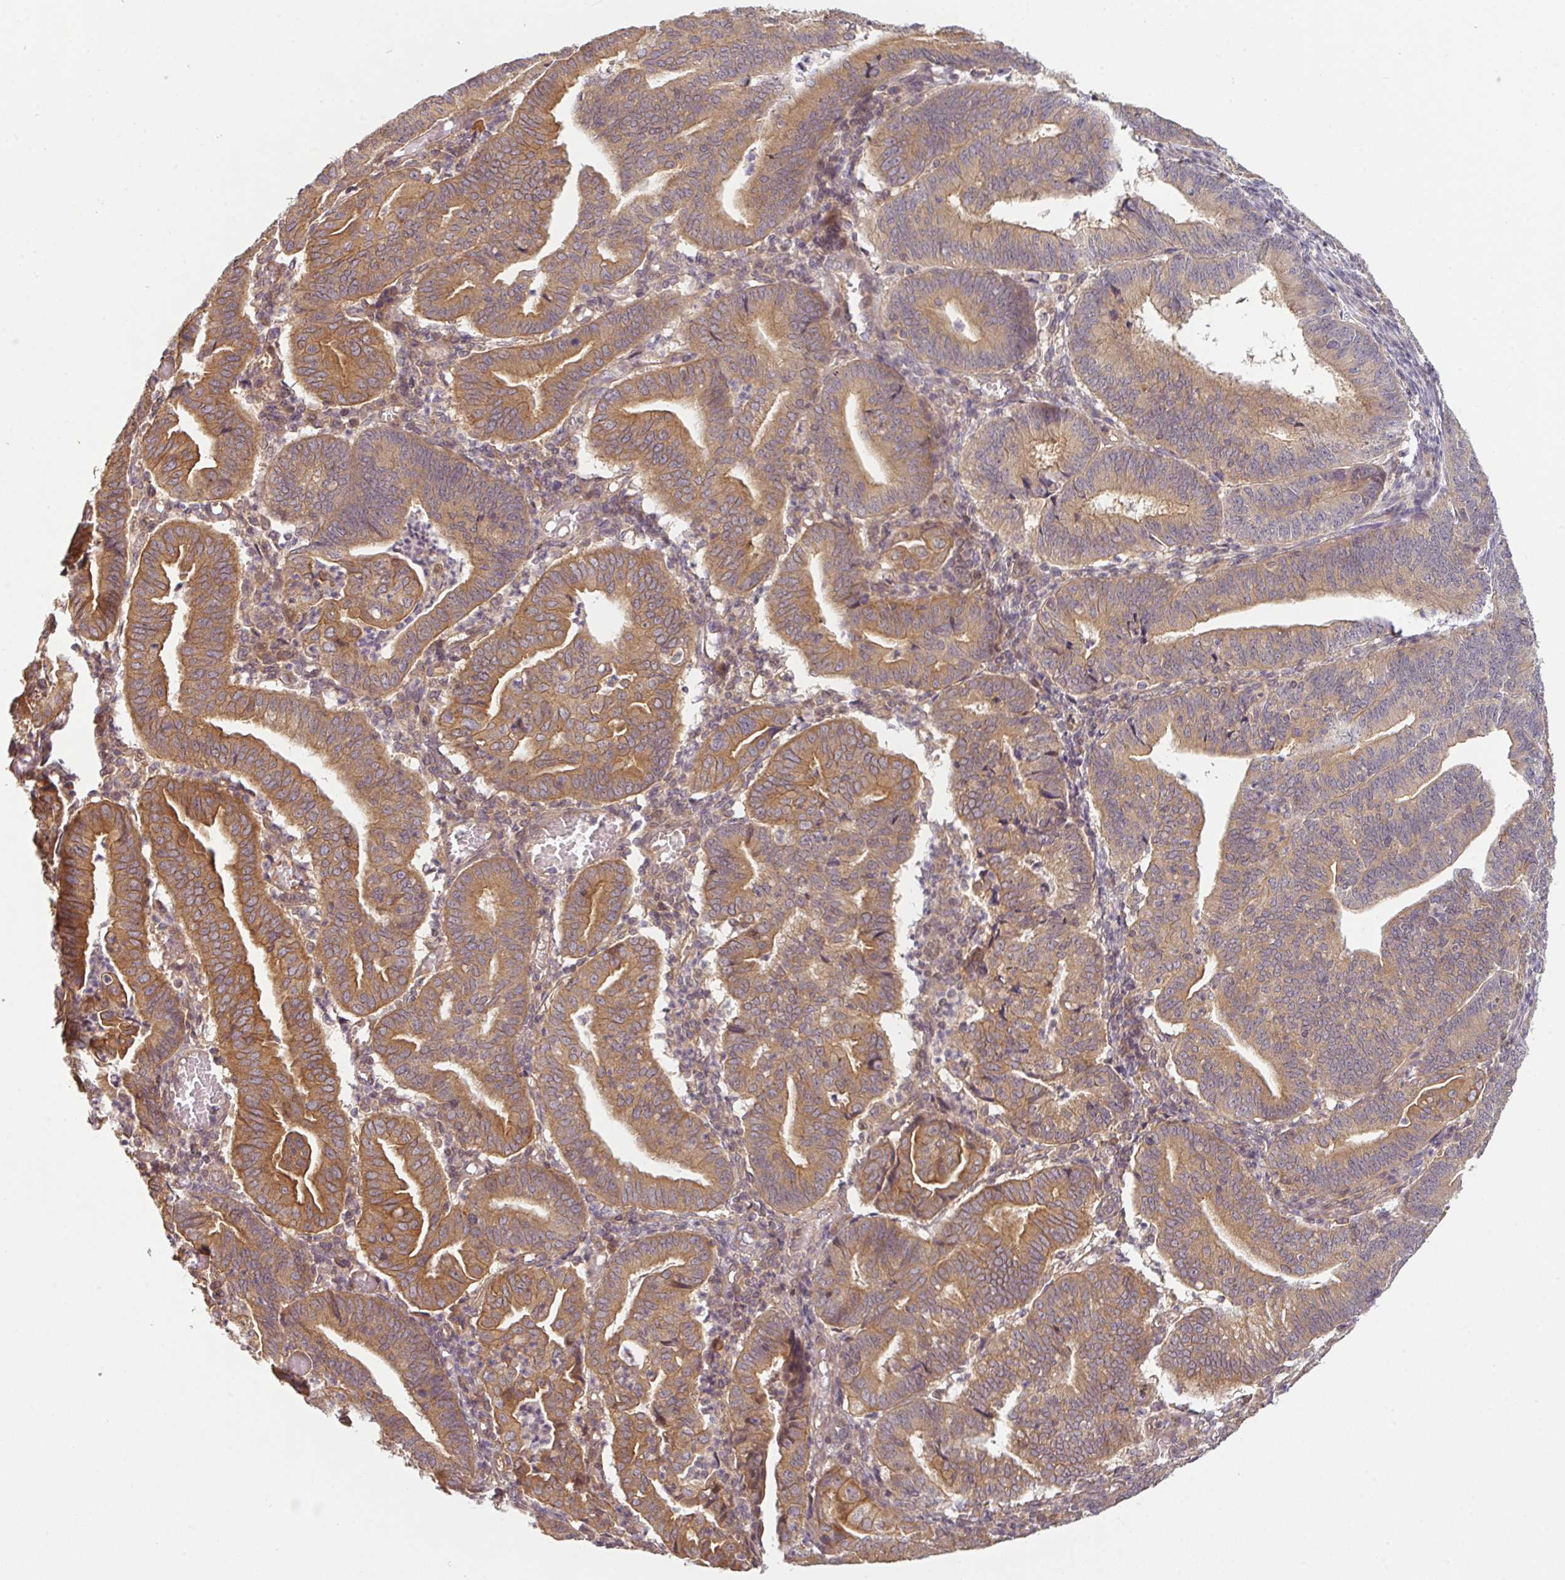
{"staining": {"intensity": "moderate", "quantity": "25%-75%", "location": "cytoplasmic/membranous"}, "tissue": "endometrial cancer", "cell_type": "Tumor cells", "image_type": "cancer", "snomed": [{"axis": "morphology", "description": "Adenocarcinoma, NOS"}, {"axis": "topography", "description": "Endometrium"}], "caption": "This histopathology image exhibits immunohistochemistry (IHC) staining of human adenocarcinoma (endometrial), with medium moderate cytoplasmic/membranous expression in approximately 25%-75% of tumor cells.", "gene": "RNF31", "patient": {"sex": "female", "age": 60}}